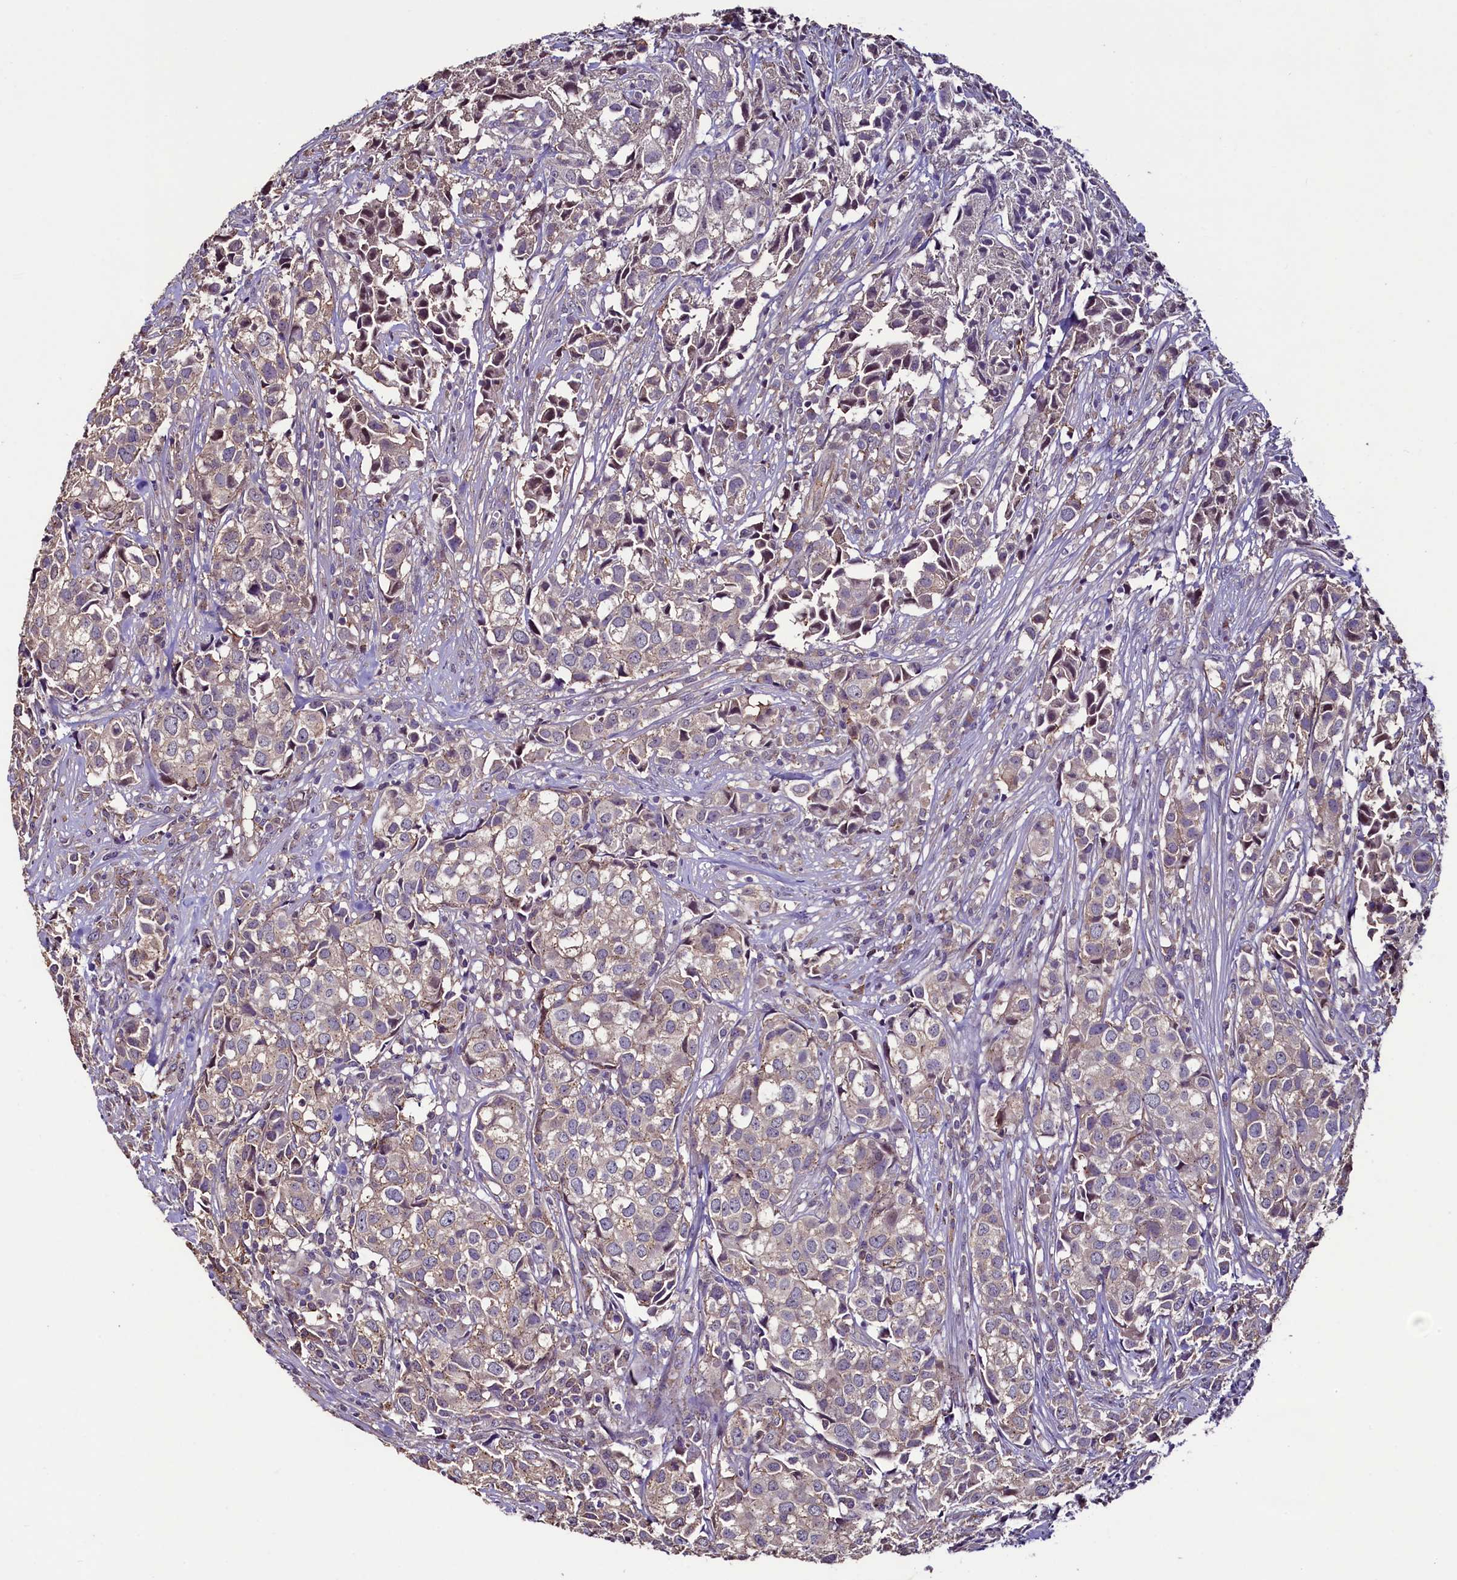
{"staining": {"intensity": "weak", "quantity": "<25%", "location": "cytoplasmic/membranous"}, "tissue": "urothelial cancer", "cell_type": "Tumor cells", "image_type": "cancer", "snomed": [{"axis": "morphology", "description": "Urothelial carcinoma, High grade"}, {"axis": "topography", "description": "Urinary bladder"}], "caption": "Immunohistochemistry micrograph of human high-grade urothelial carcinoma stained for a protein (brown), which shows no staining in tumor cells.", "gene": "PALM", "patient": {"sex": "female", "age": 75}}